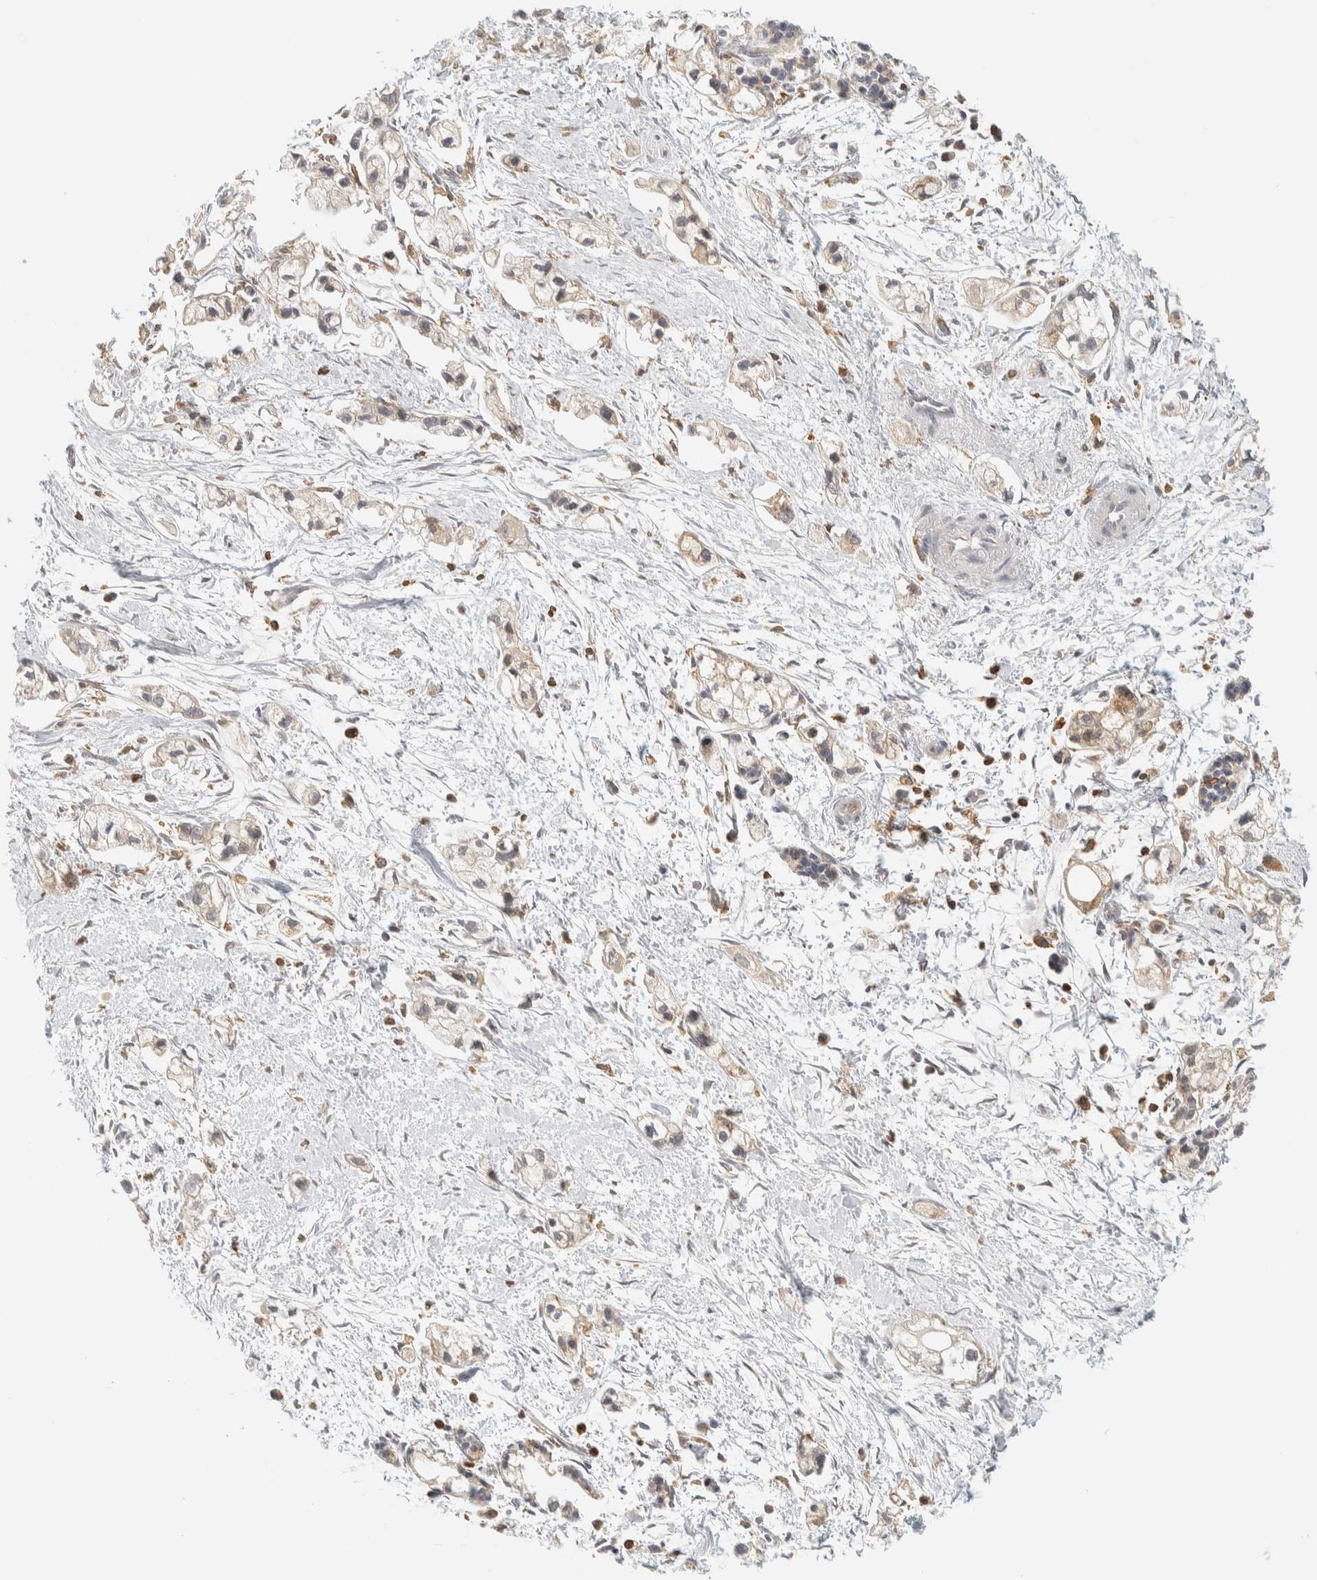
{"staining": {"intensity": "weak", "quantity": "<25%", "location": "cytoplasmic/membranous"}, "tissue": "pancreatic cancer", "cell_type": "Tumor cells", "image_type": "cancer", "snomed": [{"axis": "morphology", "description": "Adenocarcinoma, NOS"}, {"axis": "topography", "description": "Pancreas"}], "caption": "Tumor cells are negative for protein expression in human pancreatic adenocarcinoma.", "gene": "RUNDC1", "patient": {"sex": "male", "age": 74}}